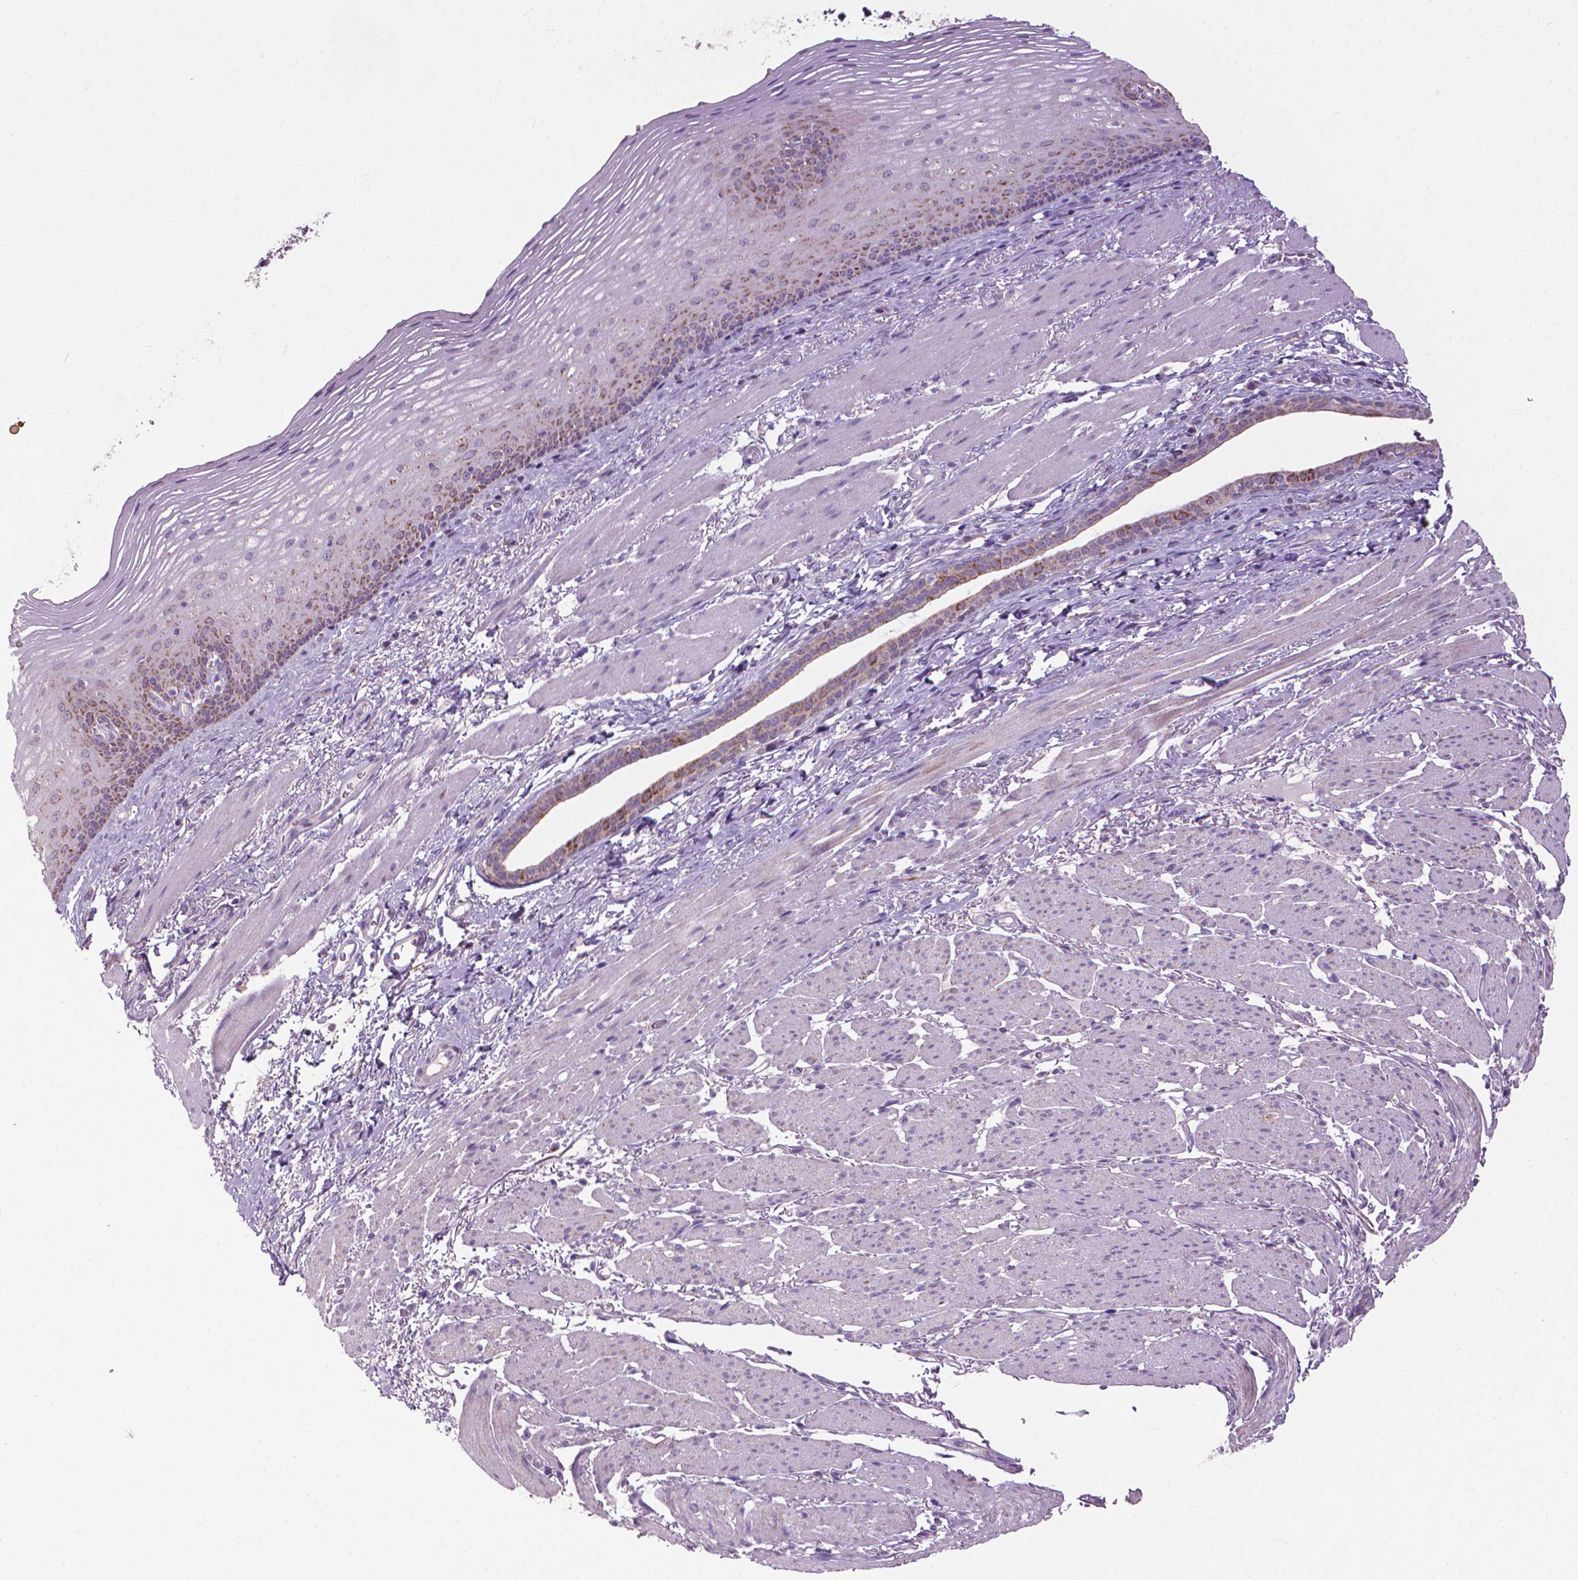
{"staining": {"intensity": "strong", "quantity": "25%-75%", "location": "cytoplasmic/membranous"}, "tissue": "esophagus", "cell_type": "Squamous epithelial cells", "image_type": "normal", "snomed": [{"axis": "morphology", "description": "Normal tissue, NOS"}, {"axis": "topography", "description": "Esophagus"}], "caption": "Squamous epithelial cells show strong cytoplasmic/membranous staining in about 25%-75% of cells in normal esophagus.", "gene": "VDAC1", "patient": {"sex": "male", "age": 76}}